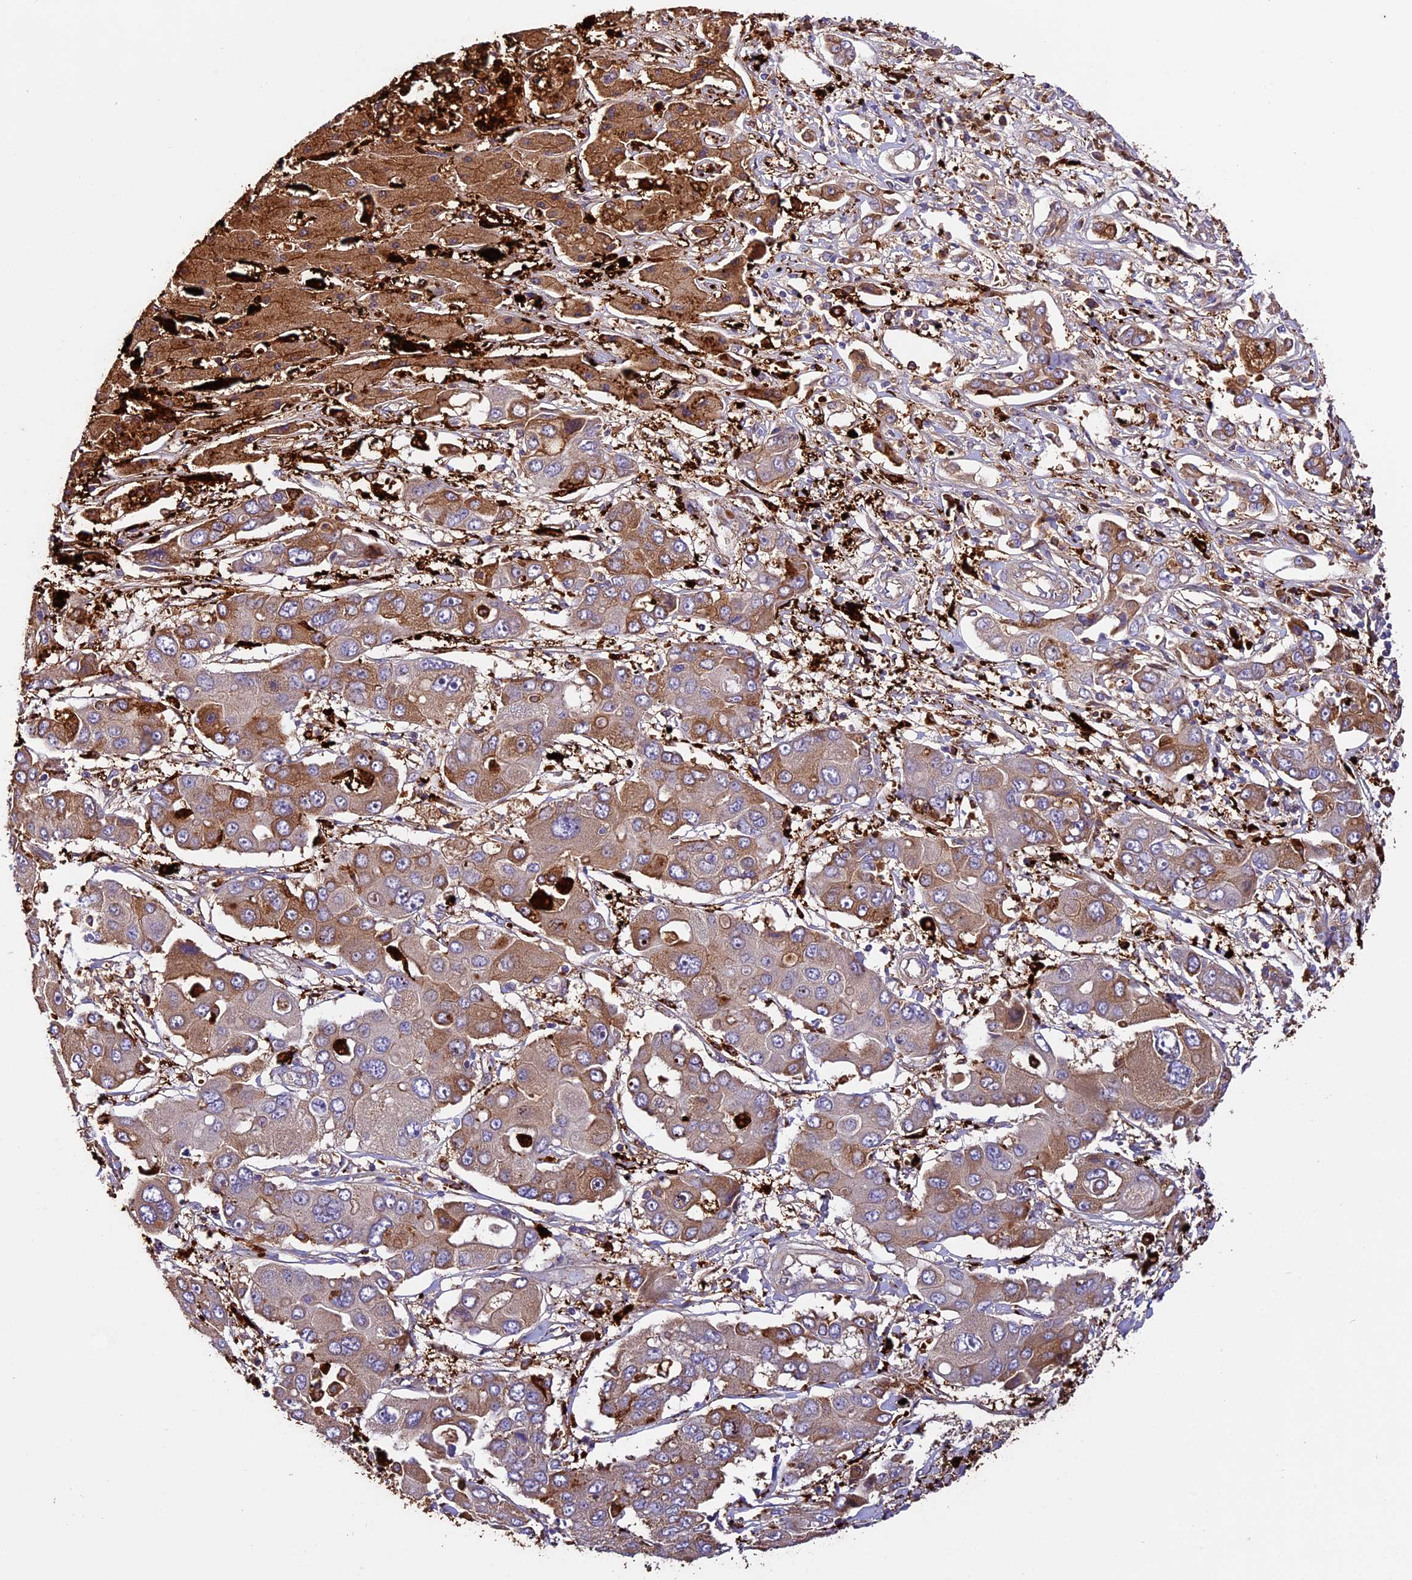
{"staining": {"intensity": "moderate", "quantity": "<25%", "location": "cytoplasmic/membranous"}, "tissue": "liver cancer", "cell_type": "Tumor cells", "image_type": "cancer", "snomed": [{"axis": "morphology", "description": "Cholangiocarcinoma"}, {"axis": "topography", "description": "Liver"}], "caption": "Immunohistochemical staining of human liver cancer shows low levels of moderate cytoplasmic/membranous protein staining in about <25% of tumor cells.", "gene": "CILP2", "patient": {"sex": "male", "age": 67}}